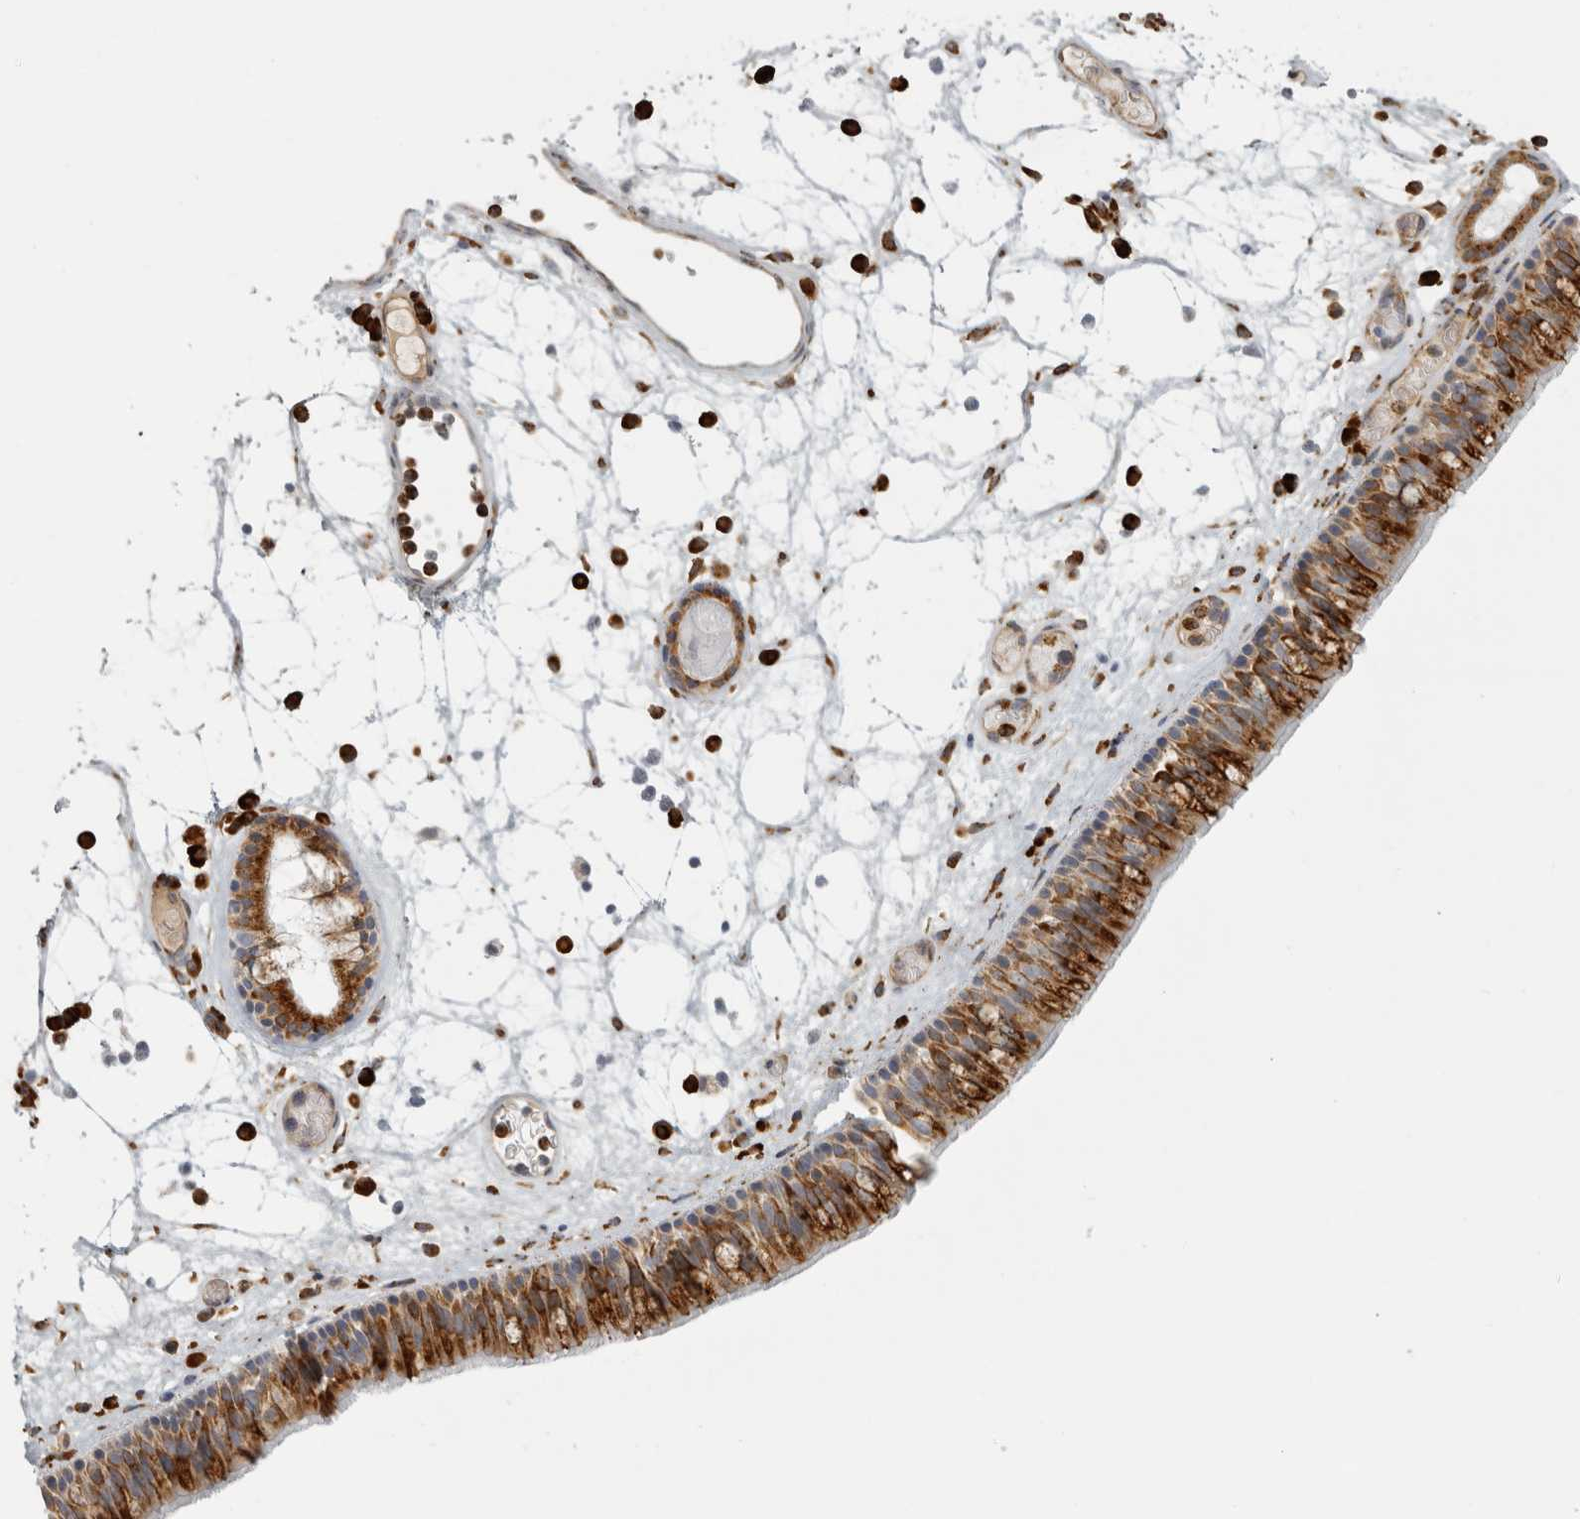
{"staining": {"intensity": "strong", "quantity": ">75%", "location": "cytoplasmic/membranous"}, "tissue": "nasopharynx", "cell_type": "Respiratory epithelial cells", "image_type": "normal", "snomed": [{"axis": "morphology", "description": "Normal tissue, NOS"}, {"axis": "morphology", "description": "Inflammation, NOS"}, {"axis": "morphology", "description": "Malignant melanoma, Metastatic site"}, {"axis": "topography", "description": "Nasopharynx"}], "caption": "Immunohistochemistry staining of unremarkable nasopharynx, which reveals high levels of strong cytoplasmic/membranous expression in about >75% of respiratory epithelial cells indicating strong cytoplasmic/membranous protein expression. The staining was performed using DAB (3,3'-diaminobenzidine) (brown) for protein detection and nuclei were counterstained in hematoxylin (blue).", "gene": "OSTN", "patient": {"sex": "male", "age": 70}}